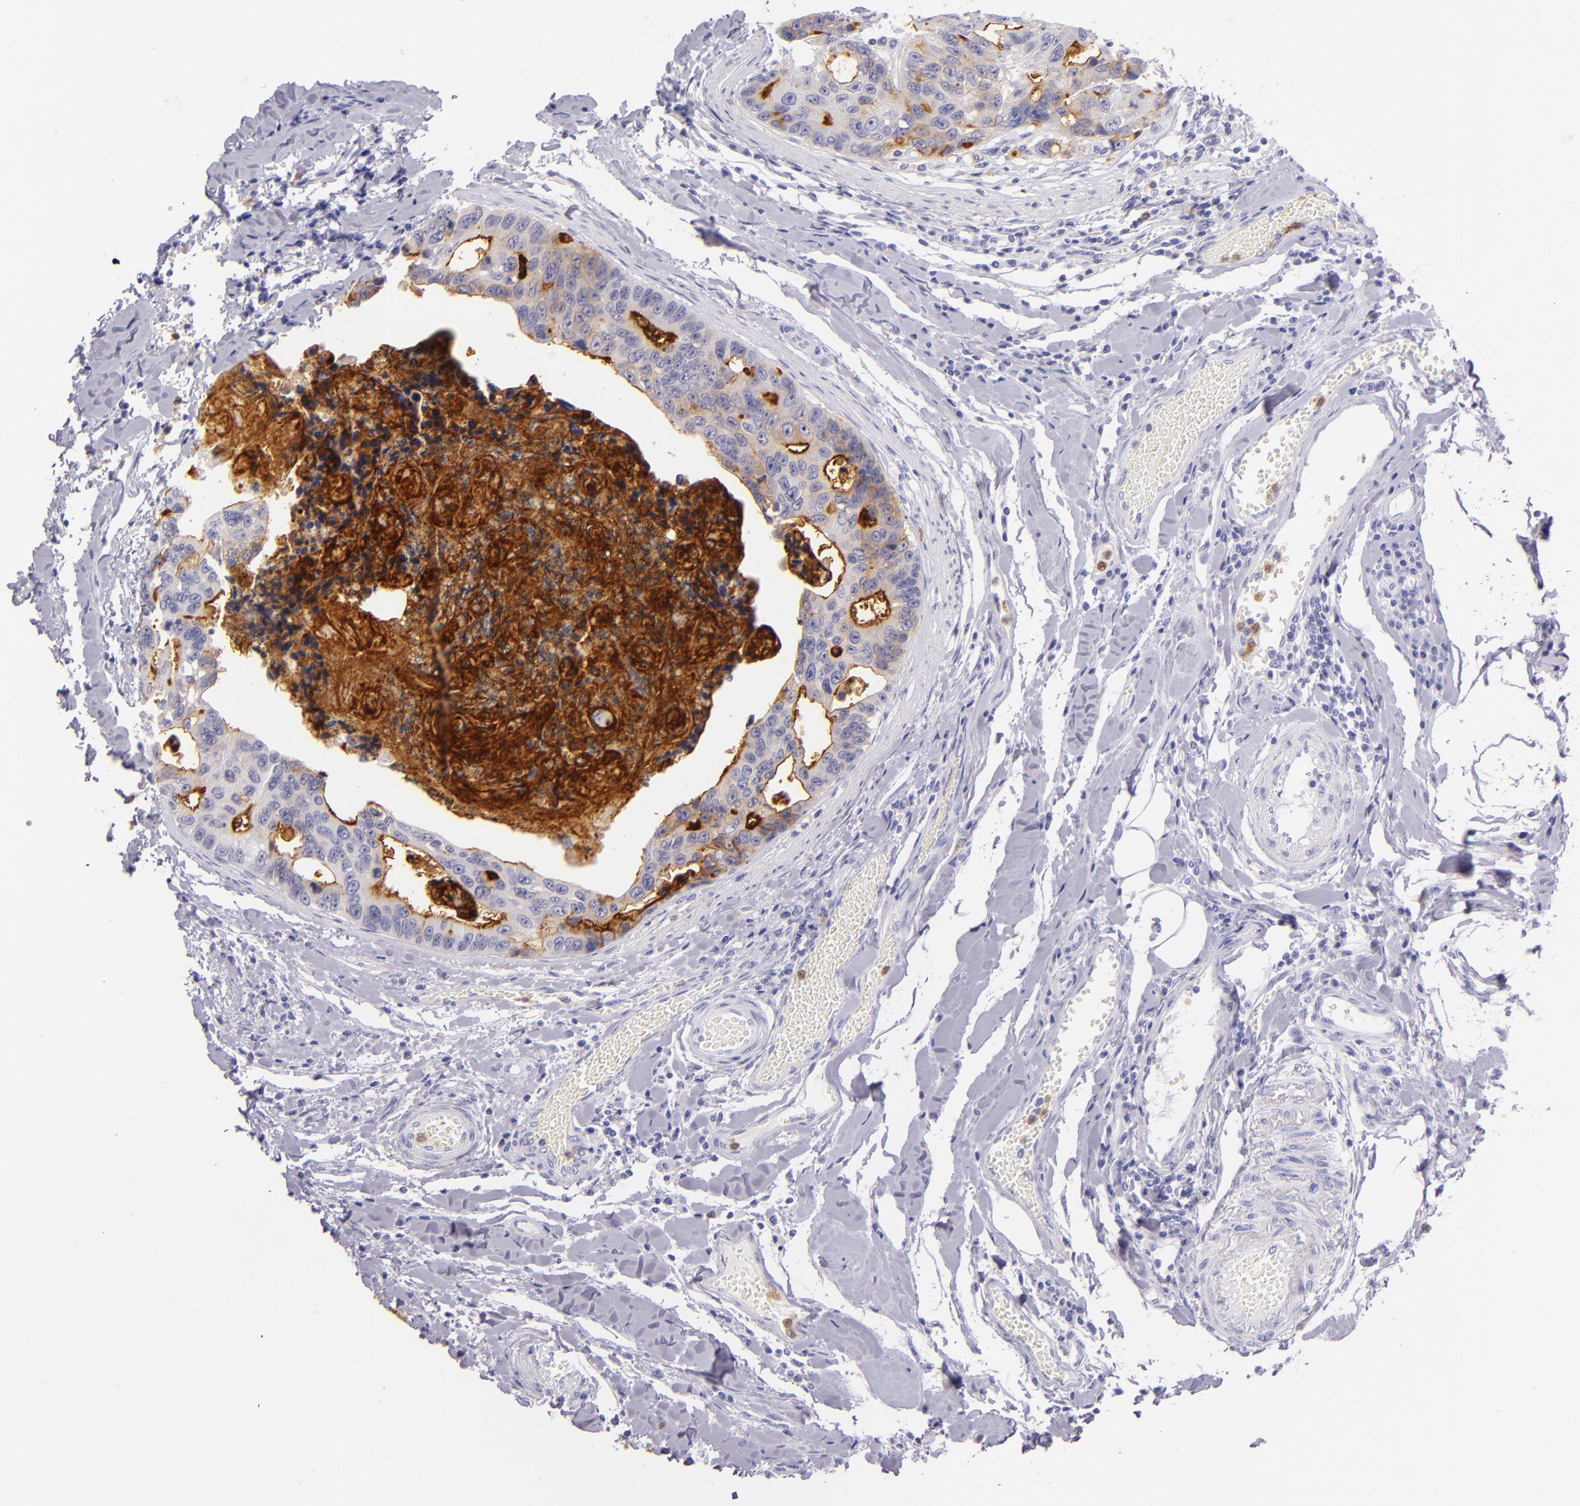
{"staining": {"intensity": "weak", "quantity": "<25%", "location": "cytoplasmic/membranous"}, "tissue": "colorectal cancer", "cell_type": "Tumor cells", "image_type": "cancer", "snomed": [{"axis": "morphology", "description": "Adenocarcinoma, NOS"}, {"axis": "topography", "description": "Colon"}], "caption": "The image shows no staining of tumor cells in adenocarcinoma (colorectal).", "gene": "CEACAM1", "patient": {"sex": "female", "age": 86}}